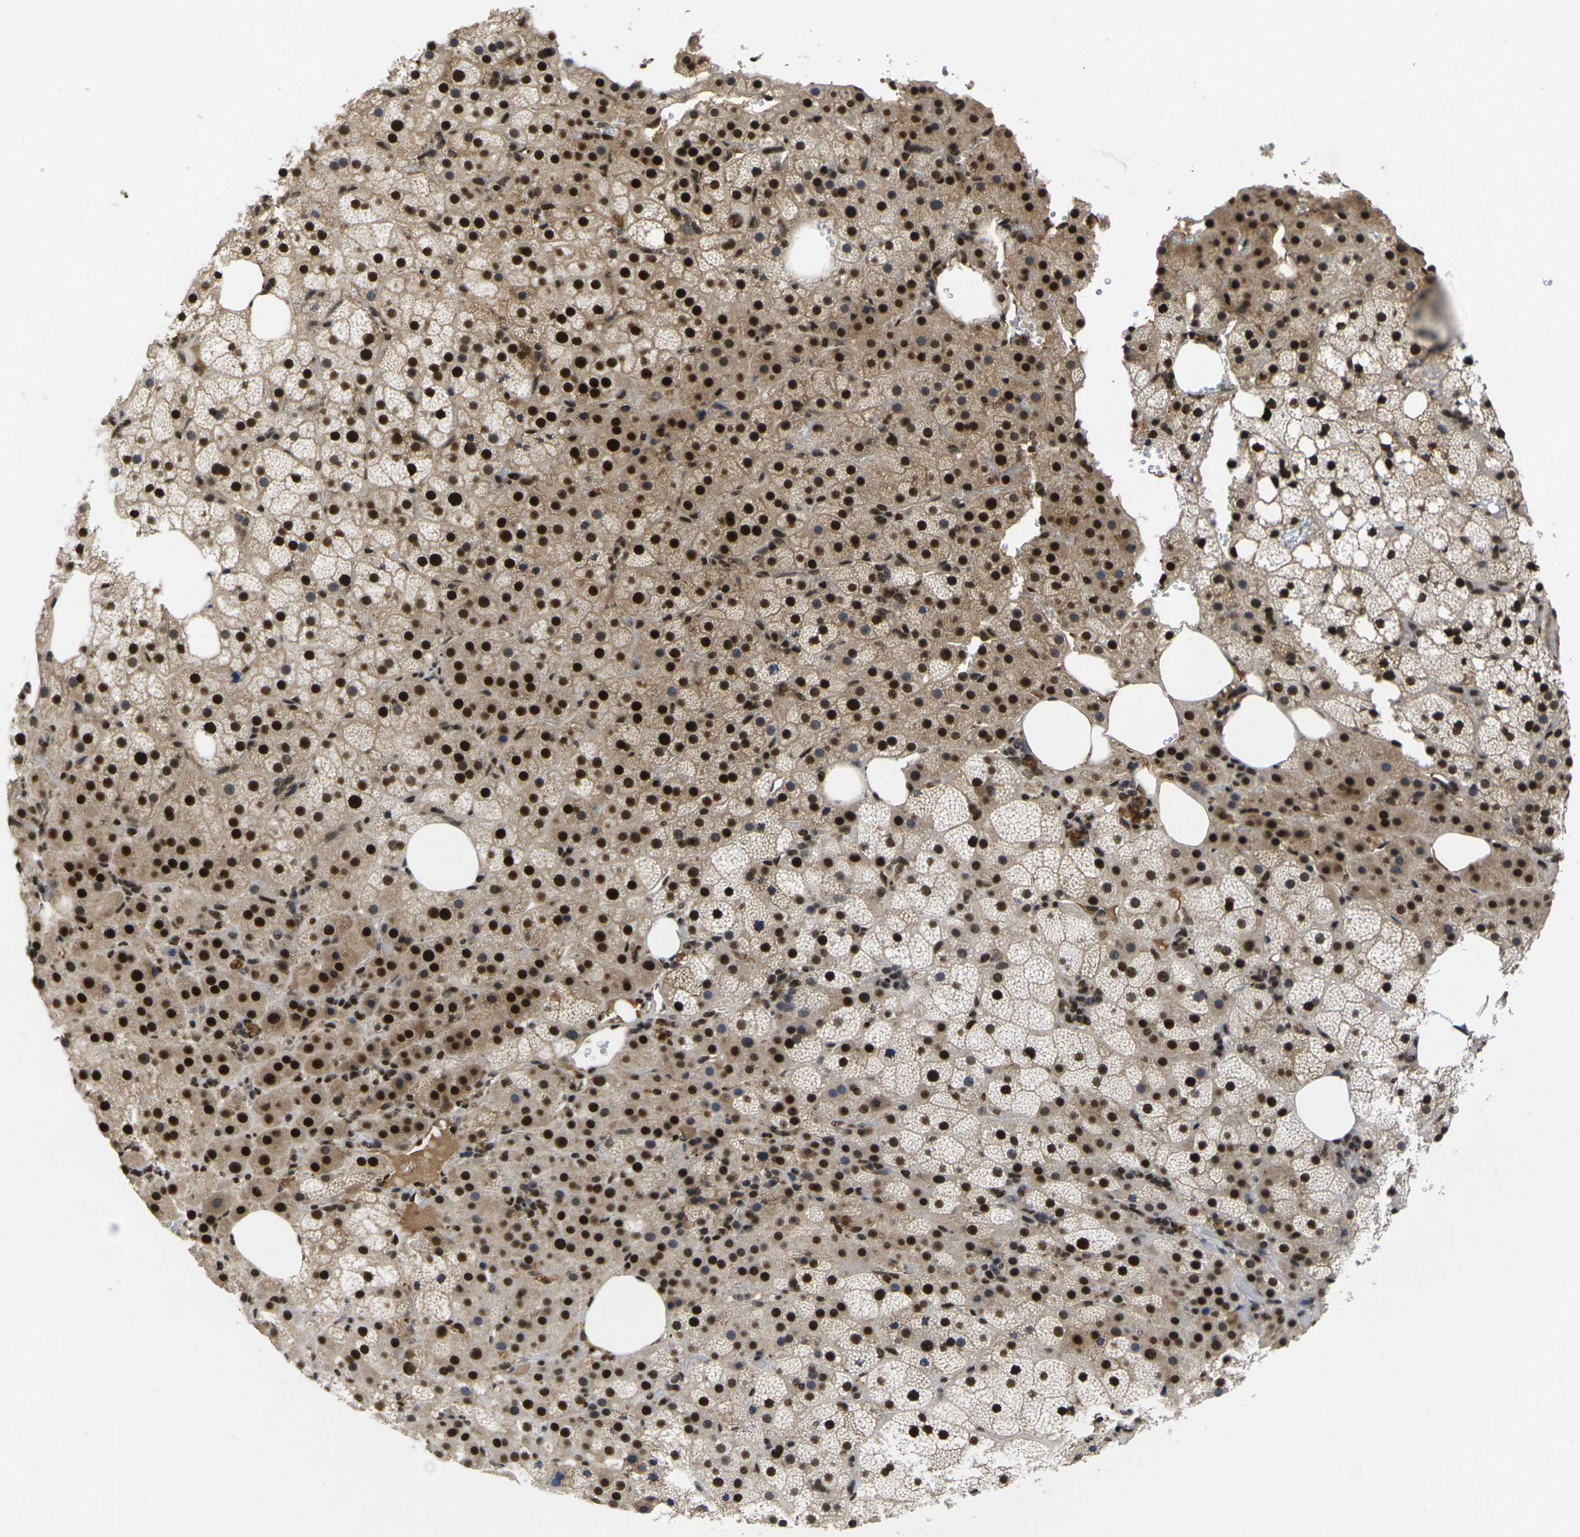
{"staining": {"intensity": "strong", "quantity": ">75%", "location": "cytoplasmic/membranous,nuclear"}, "tissue": "adrenal gland", "cell_type": "Glandular cells", "image_type": "normal", "snomed": [{"axis": "morphology", "description": "Normal tissue, NOS"}, {"axis": "topography", "description": "Adrenal gland"}], "caption": "Glandular cells display strong cytoplasmic/membranous,nuclear staining in about >75% of cells in benign adrenal gland. (DAB (3,3'-diaminobenzidine) IHC with brightfield microscopy, high magnification).", "gene": "GTF2E1", "patient": {"sex": "female", "age": 59}}